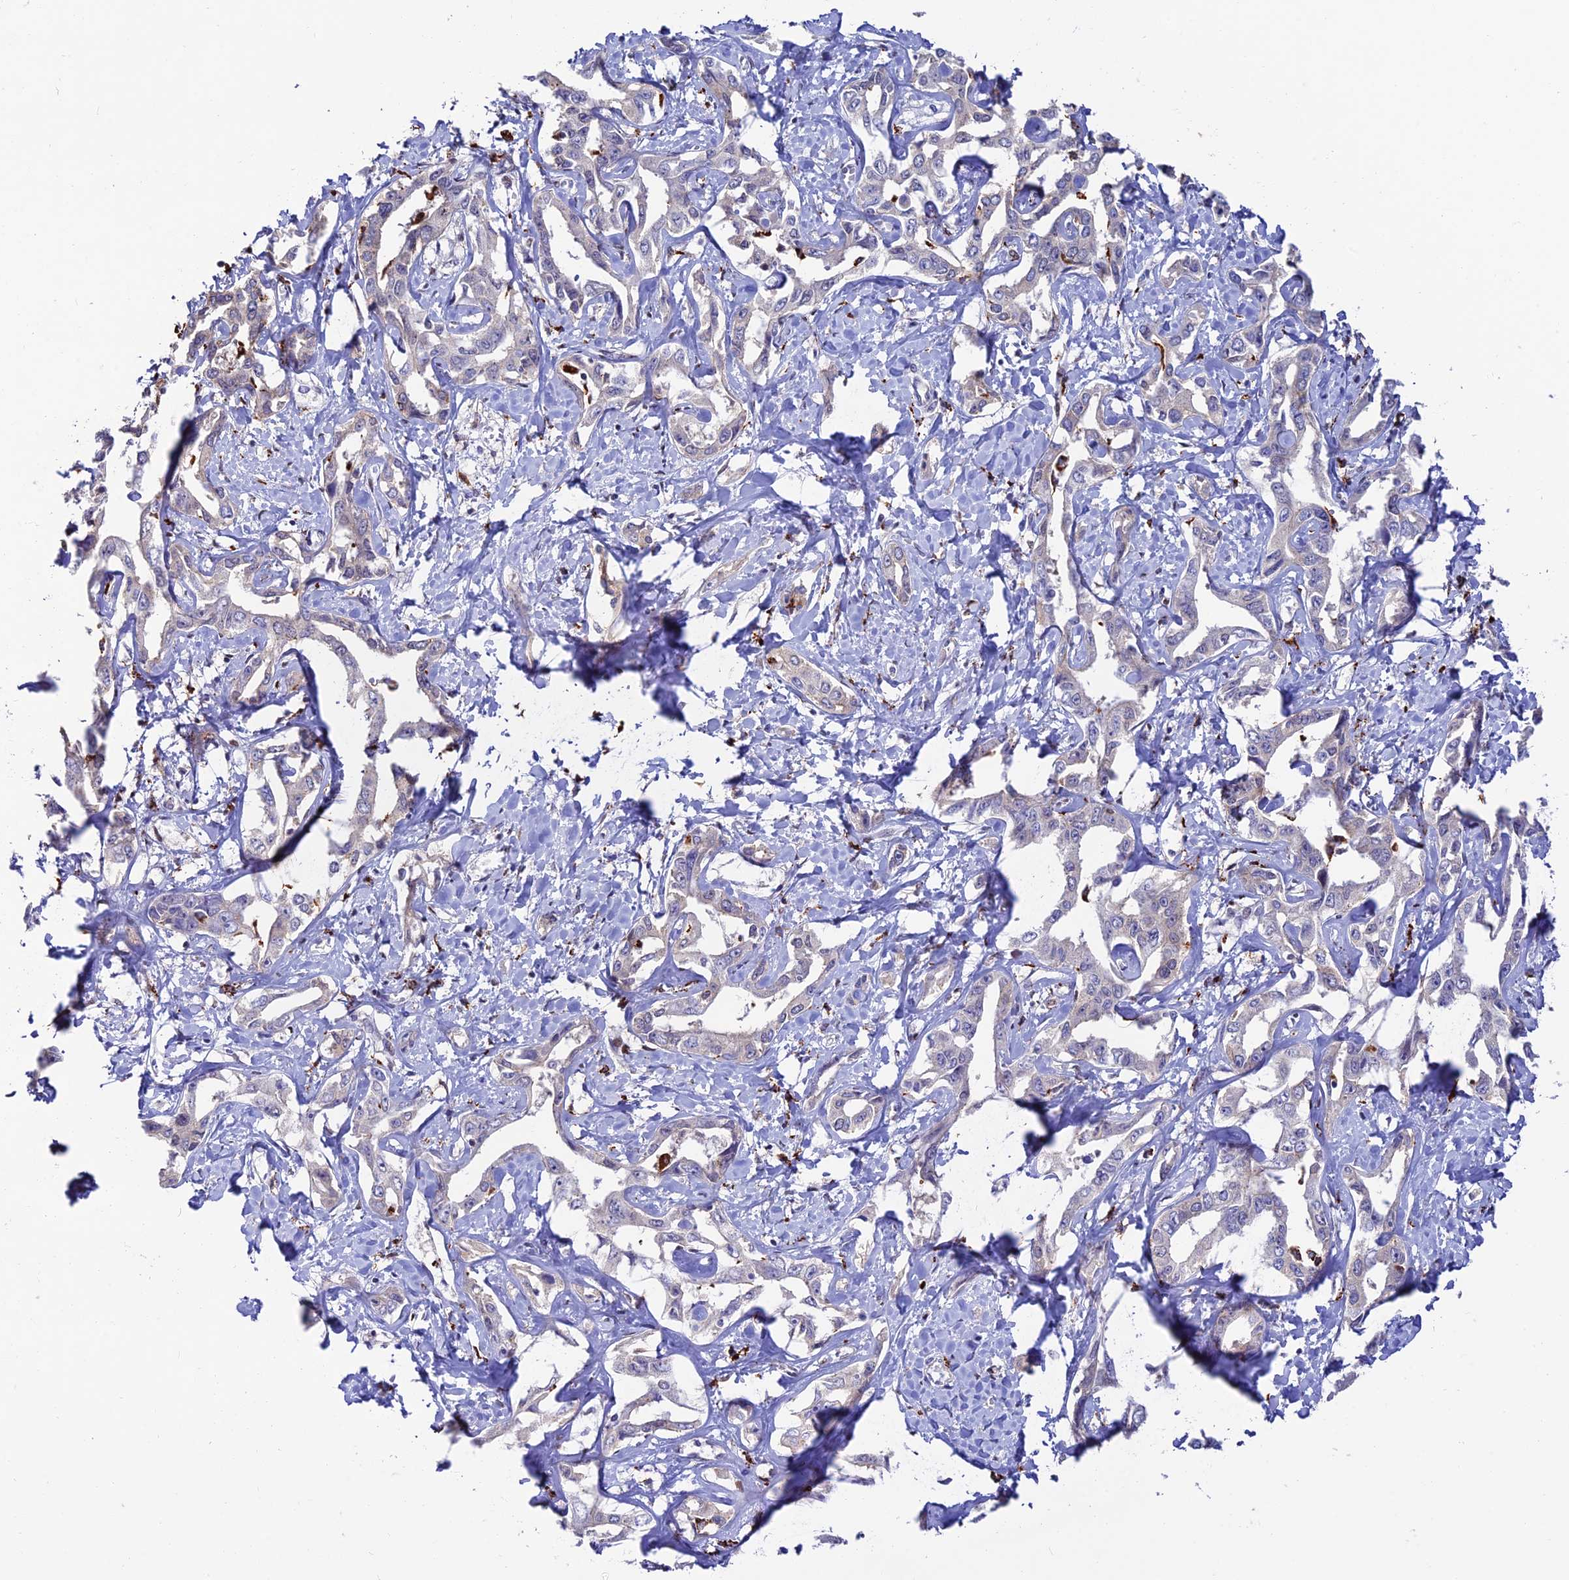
{"staining": {"intensity": "negative", "quantity": "none", "location": "none"}, "tissue": "liver cancer", "cell_type": "Tumor cells", "image_type": "cancer", "snomed": [{"axis": "morphology", "description": "Cholangiocarcinoma"}, {"axis": "topography", "description": "Liver"}], "caption": "An immunohistochemistry (IHC) micrograph of cholangiocarcinoma (liver) is shown. There is no staining in tumor cells of cholangiocarcinoma (liver).", "gene": "HIC1", "patient": {"sex": "male", "age": 59}}